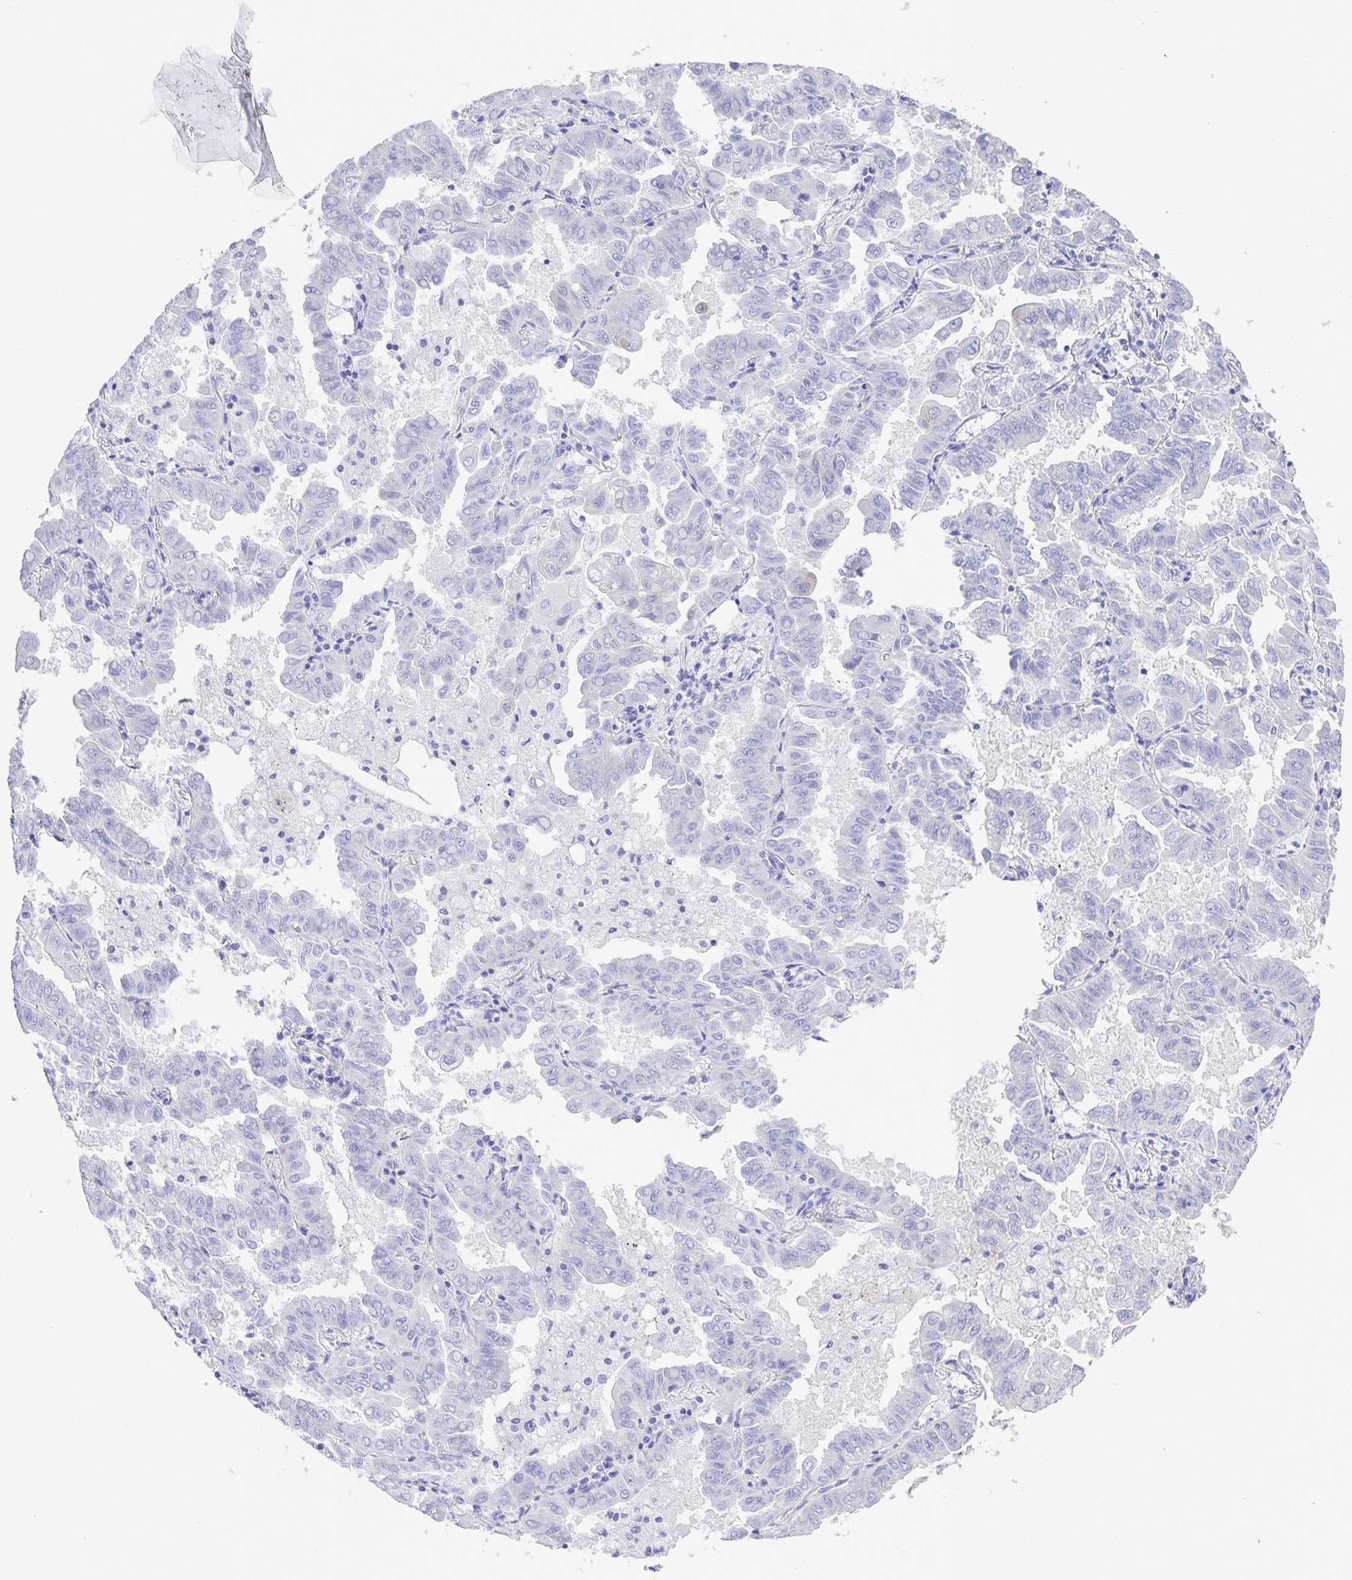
{"staining": {"intensity": "negative", "quantity": "none", "location": "none"}, "tissue": "lung cancer", "cell_type": "Tumor cells", "image_type": "cancer", "snomed": [{"axis": "morphology", "description": "Adenocarcinoma, NOS"}, {"axis": "topography", "description": "Lung"}], "caption": "Immunohistochemical staining of lung cancer (adenocarcinoma) displays no significant expression in tumor cells. The staining is performed using DAB brown chromogen with nuclei counter-stained in using hematoxylin.", "gene": "ERMN", "patient": {"sex": "male", "age": 64}}